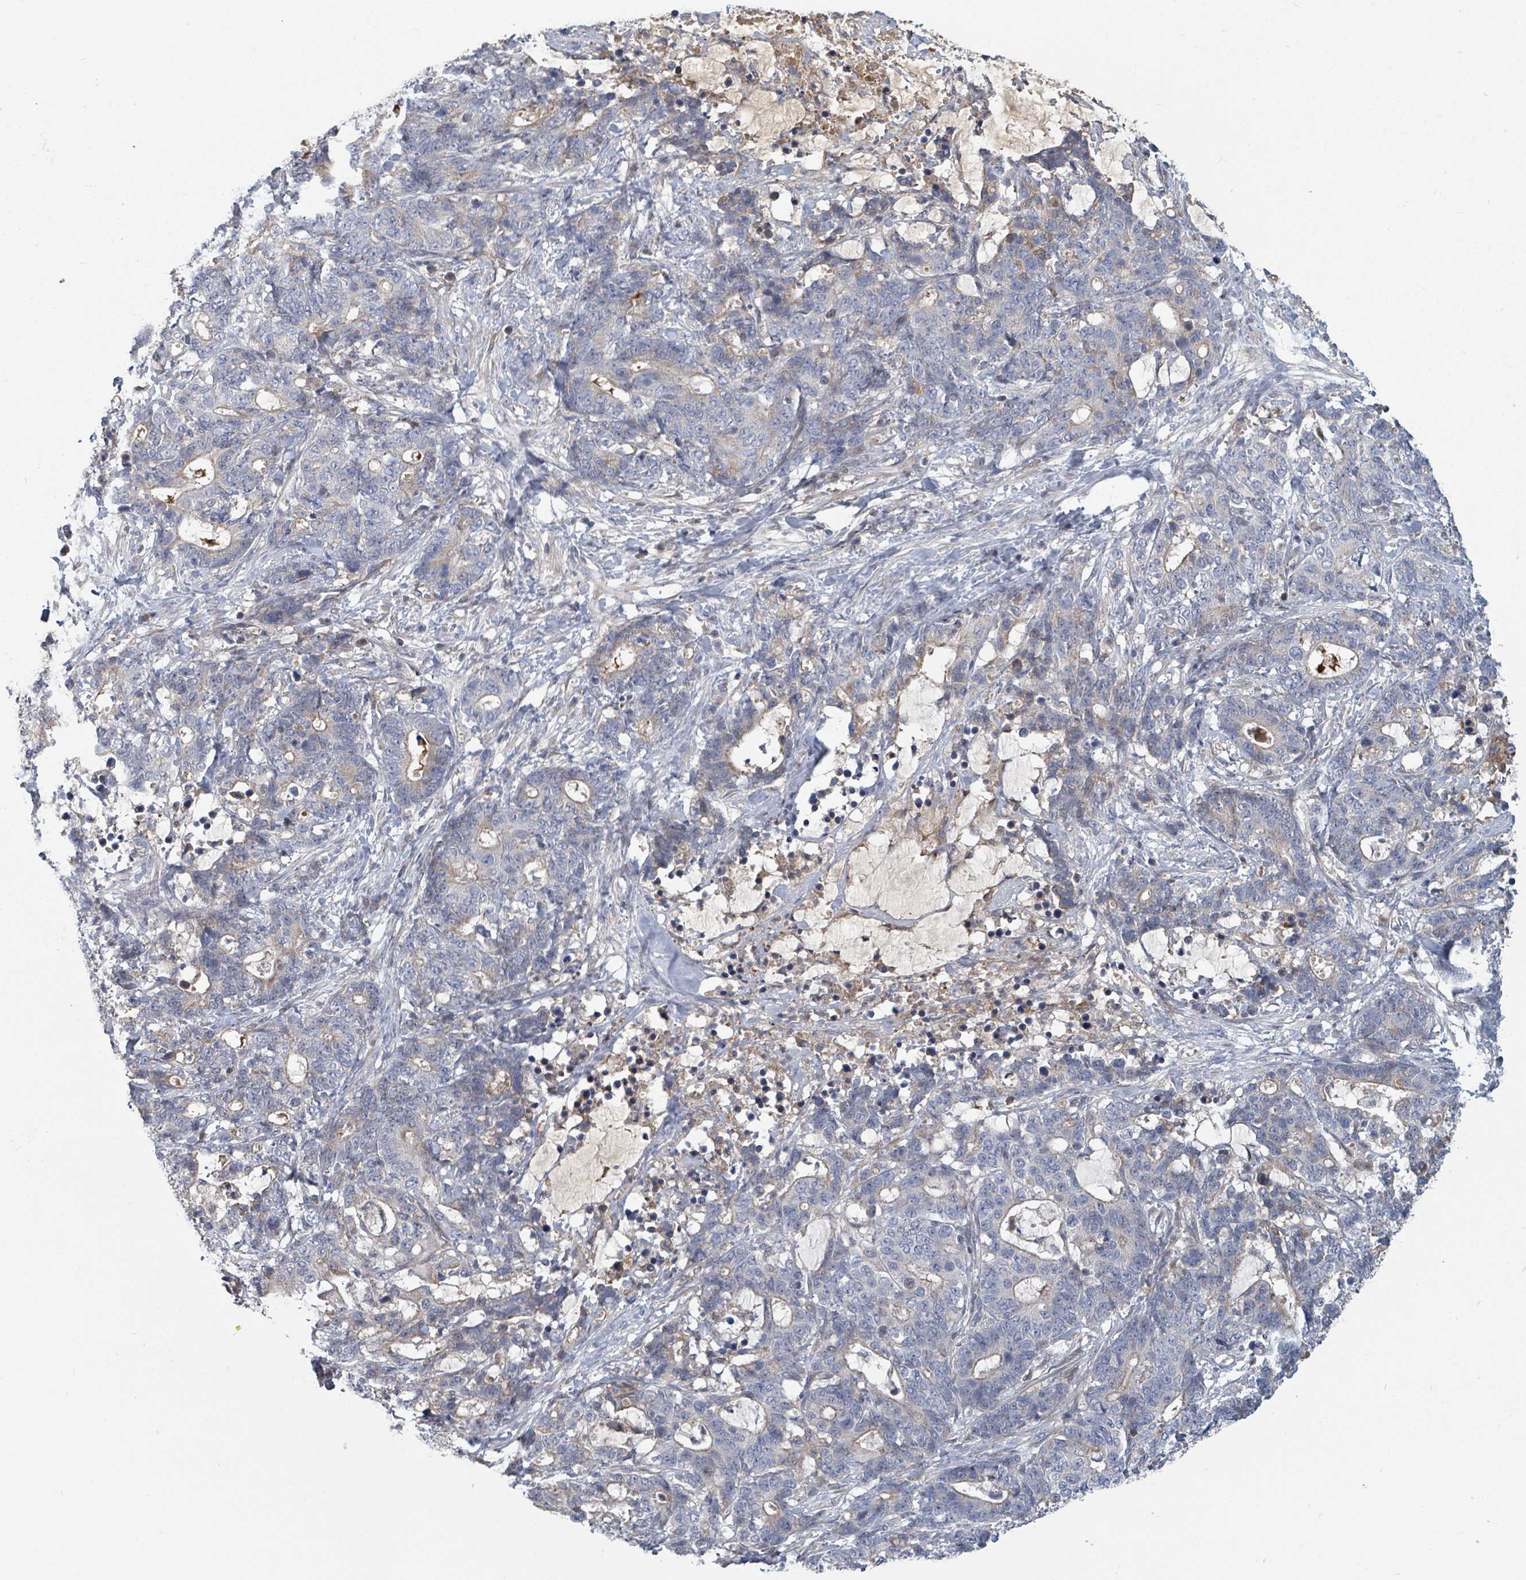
{"staining": {"intensity": "negative", "quantity": "none", "location": "none"}, "tissue": "stomach cancer", "cell_type": "Tumor cells", "image_type": "cancer", "snomed": [{"axis": "morphology", "description": "Normal tissue, NOS"}, {"axis": "morphology", "description": "Adenocarcinoma, NOS"}, {"axis": "topography", "description": "Stomach"}], "caption": "This micrograph is of stomach cancer (adenocarcinoma) stained with immunohistochemistry to label a protein in brown with the nuclei are counter-stained blue. There is no positivity in tumor cells. The staining was performed using DAB to visualize the protein expression in brown, while the nuclei were stained in blue with hematoxylin (Magnification: 20x).", "gene": "GABBR1", "patient": {"sex": "female", "age": 64}}